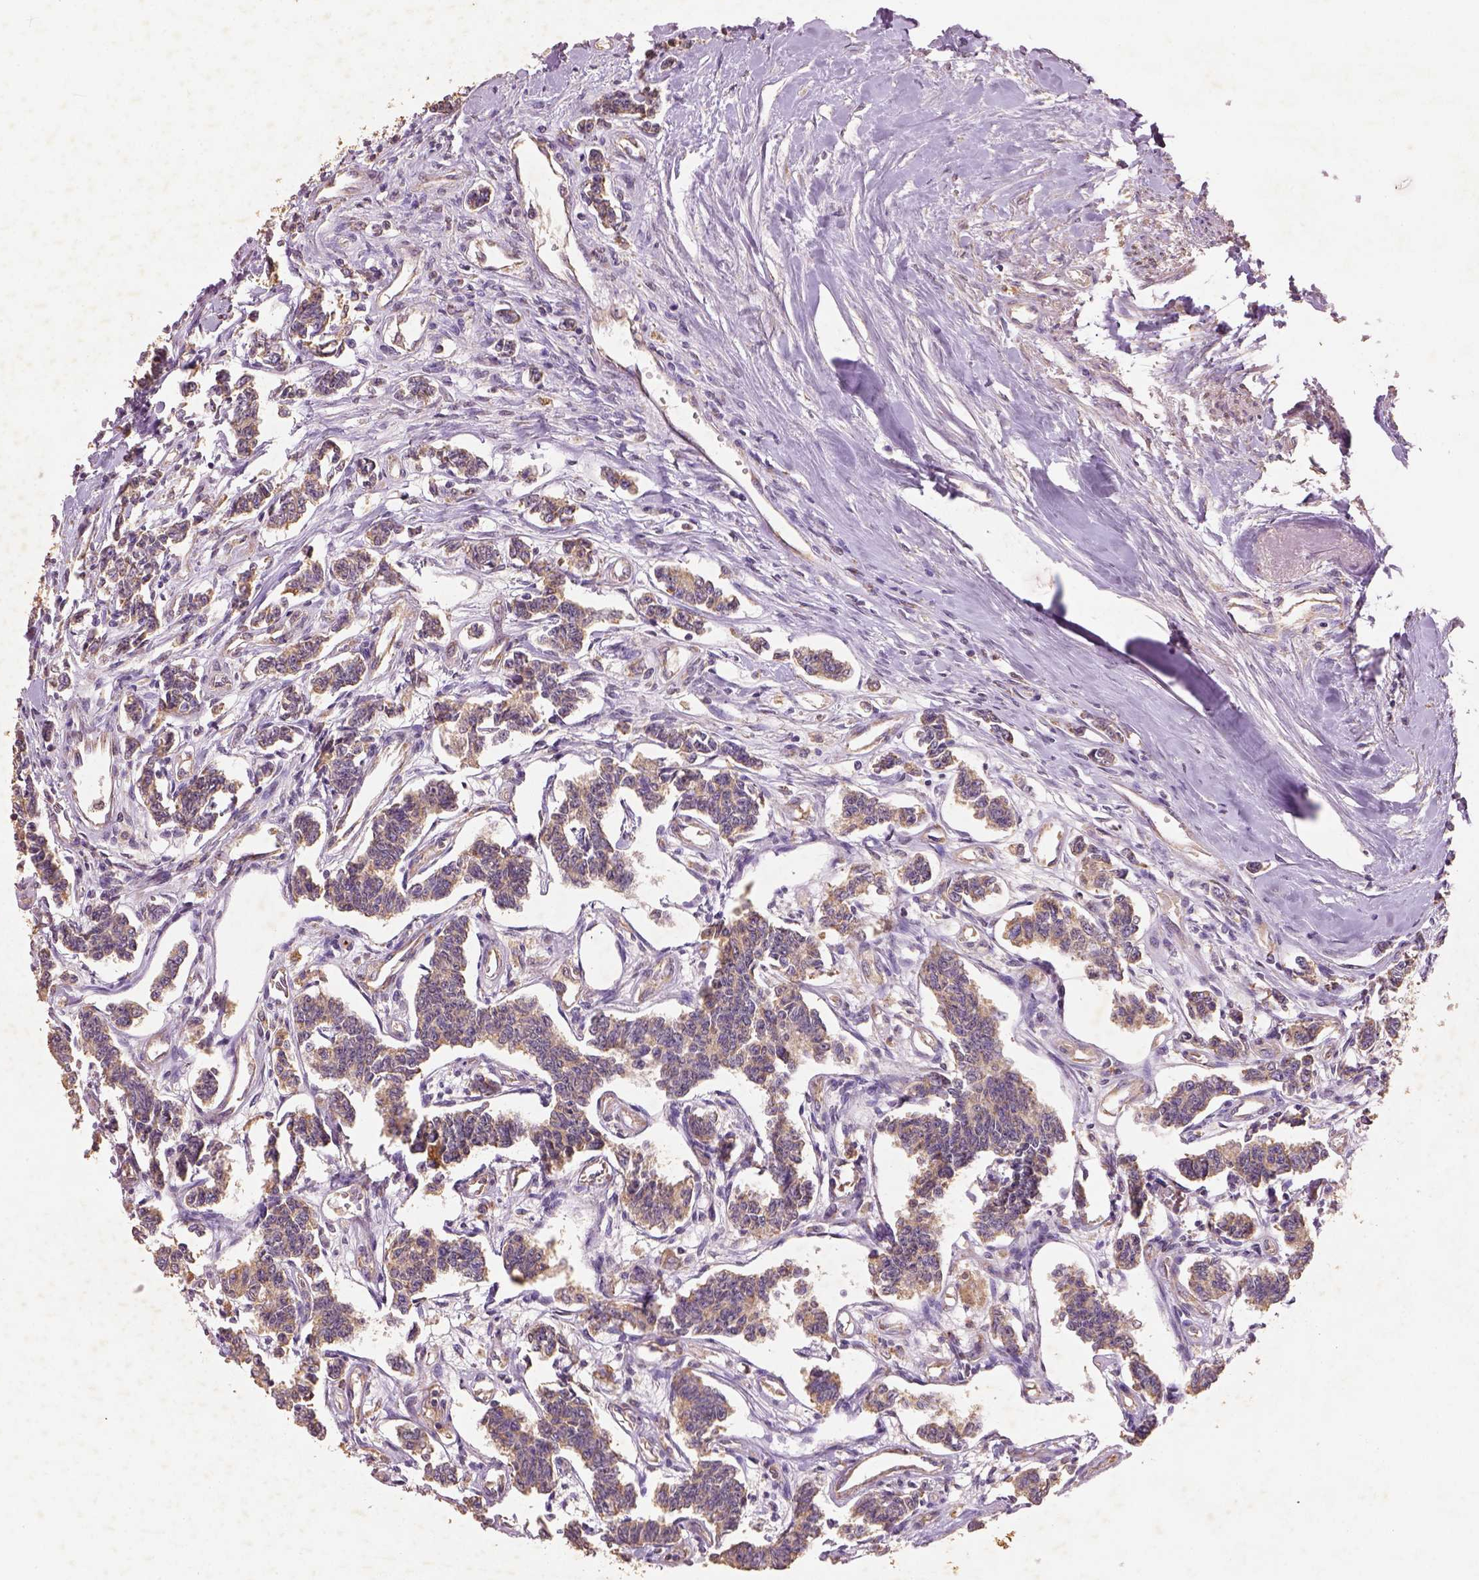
{"staining": {"intensity": "moderate", "quantity": ">75%", "location": "cytoplasmic/membranous"}, "tissue": "carcinoid", "cell_type": "Tumor cells", "image_type": "cancer", "snomed": [{"axis": "morphology", "description": "Carcinoid, malignant, NOS"}, {"axis": "topography", "description": "Kidney"}], "caption": "Tumor cells reveal medium levels of moderate cytoplasmic/membranous positivity in approximately >75% of cells in carcinoid (malignant). (Stains: DAB (3,3'-diaminobenzidine) in brown, nuclei in blue, Microscopy: brightfield microscopy at high magnification).", "gene": "AP2B1", "patient": {"sex": "female", "age": 41}}